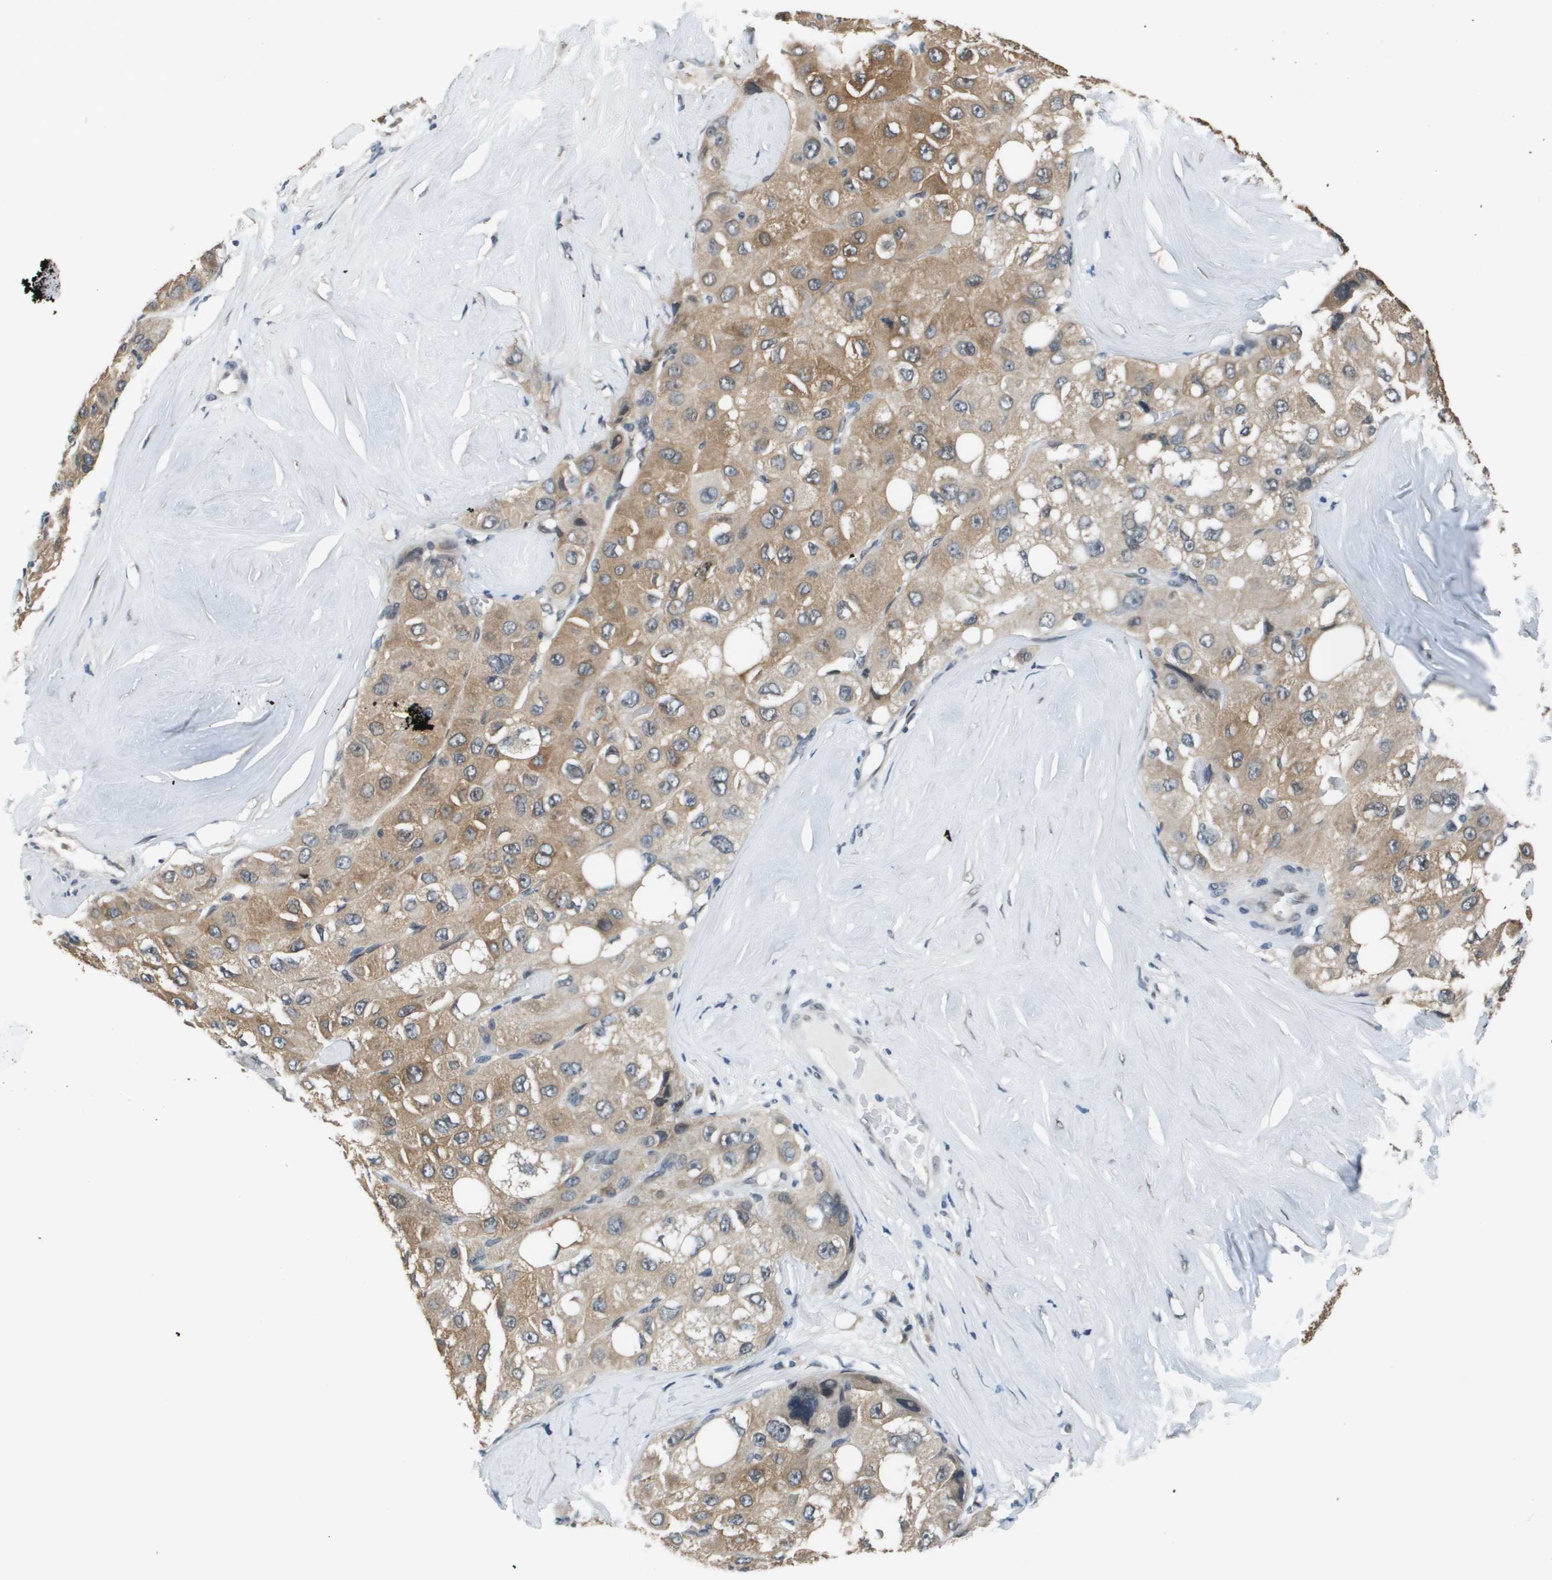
{"staining": {"intensity": "moderate", "quantity": ">75%", "location": "cytoplasmic/membranous"}, "tissue": "liver cancer", "cell_type": "Tumor cells", "image_type": "cancer", "snomed": [{"axis": "morphology", "description": "Carcinoma, Hepatocellular, NOS"}, {"axis": "topography", "description": "Liver"}], "caption": "A high-resolution image shows immunohistochemistry staining of hepatocellular carcinoma (liver), which reveals moderate cytoplasmic/membranous expression in approximately >75% of tumor cells. The staining was performed using DAB, with brown indicating positive protein expression. Nuclei are stained blue with hematoxylin.", "gene": "FANCC", "patient": {"sex": "male", "age": 80}}